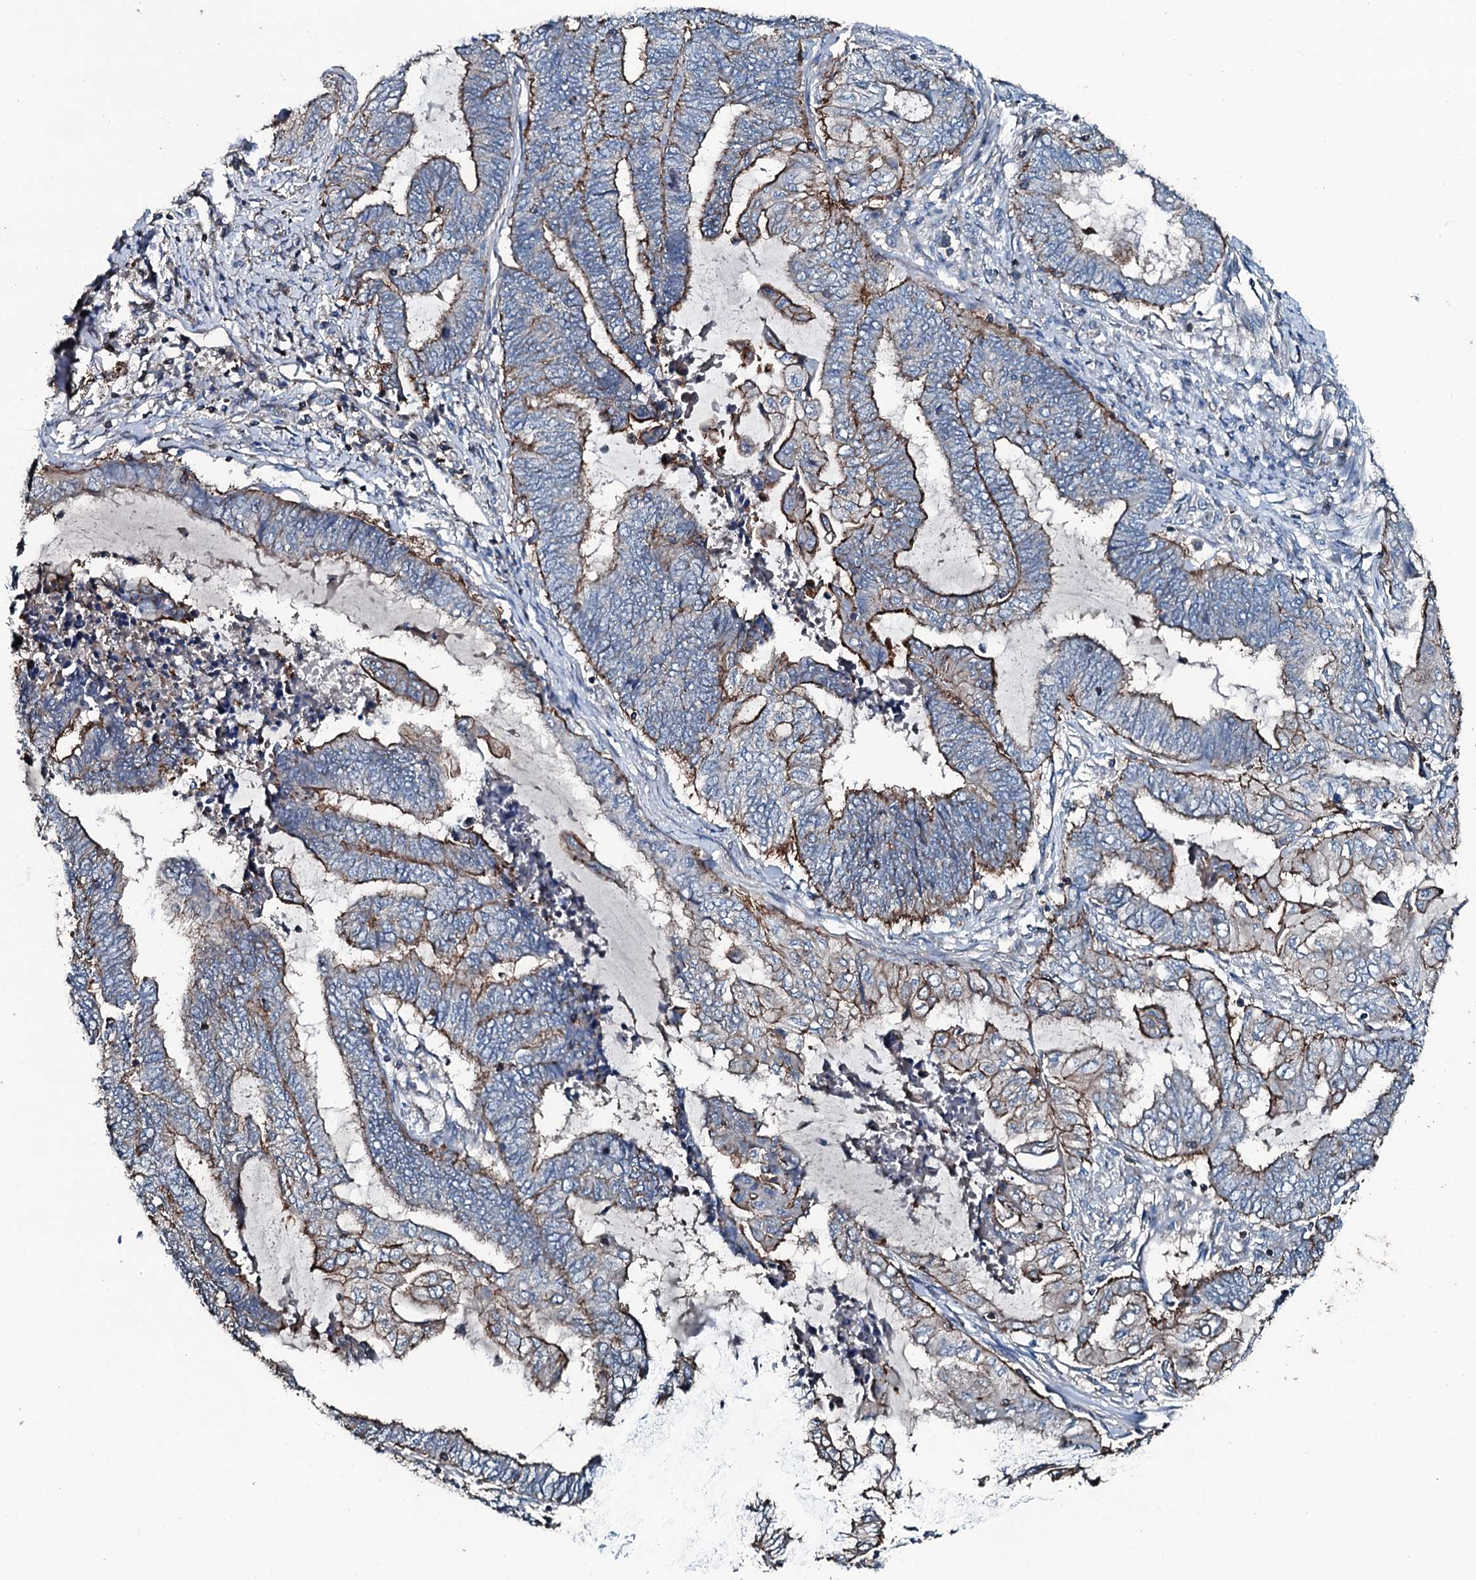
{"staining": {"intensity": "moderate", "quantity": ">75%", "location": "cytoplasmic/membranous"}, "tissue": "endometrial cancer", "cell_type": "Tumor cells", "image_type": "cancer", "snomed": [{"axis": "morphology", "description": "Adenocarcinoma, NOS"}, {"axis": "topography", "description": "Uterus"}, {"axis": "topography", "description": "Endometrium"}], "caption": "Immunohistochemical staining of human endometrial cancer (adenocarcinoma) reveals medium levels of moderate cytoplasmic/membranous positivity in about >75% of tumor cells. Using DAB (brown) and hematoxylin (blue) stains, captured at high magnification using brightfield microscopy.", "gene": "SLC25A38", "patient": {"sex": "female", "age": 70}}